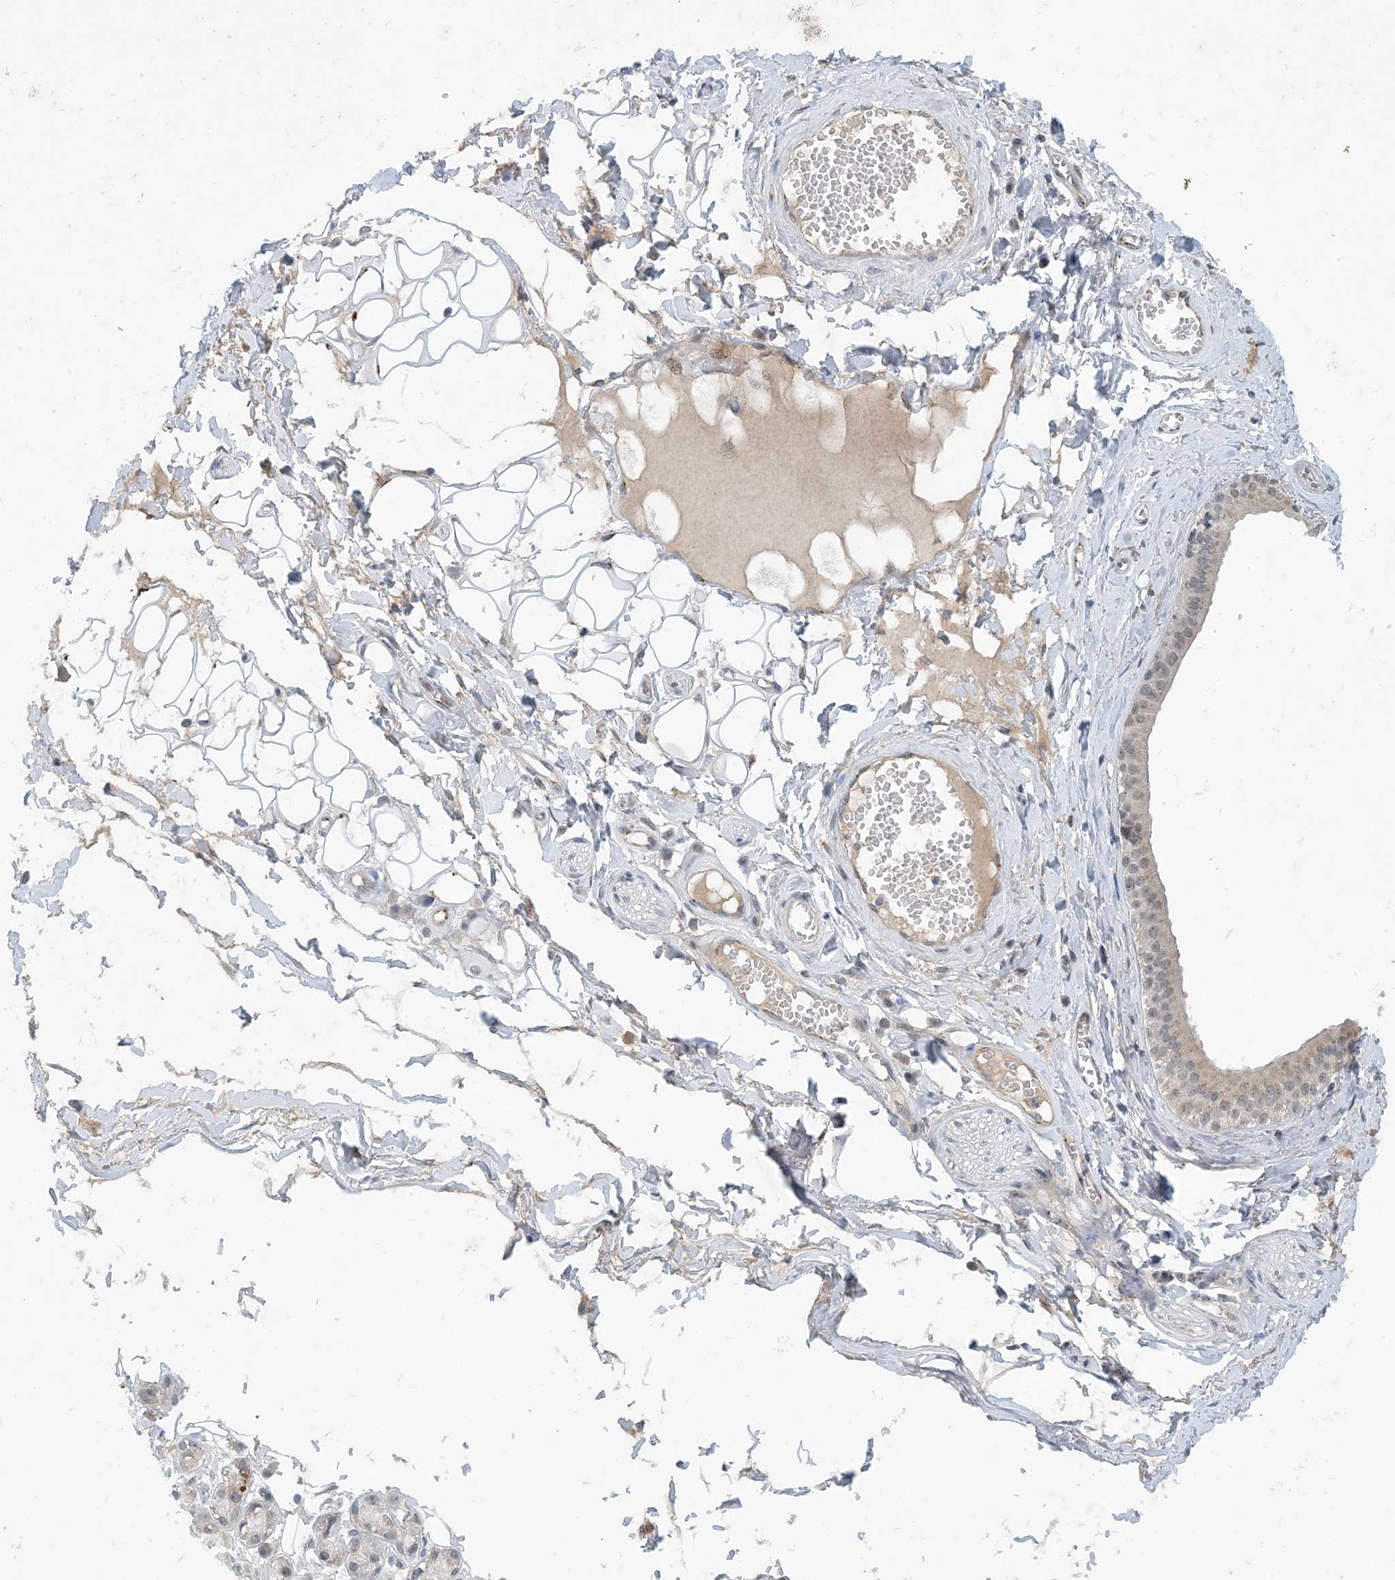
{"staining": {"intensity": "negative", "quantity": "none", "location": "none"}, "tissue": "adipose tissue", "cell_type": "Adipocytes", "image_type": "normal", "snomed": [{"axis": "morphology", "description": "Normal tissue, NOS"}, {"axis": "morphology", "description": "Inflammation, NOS"}, {"axis": "topography", "description": "Salivary gland"}, {"axis": "topography", "description": "Peripheral nerve tissue"}], "caption": "A high-resolution photomicrograph shows IHC staining of benign adipose tissue, which exhibits no significant expression in adipocytes. The staining is performed using DAB (3,3'-diaminobenzidine) brown chromogen with nuclei counter-stained in using hematoxylin.", "gene": "TINAG", "patient": {"sex": "female", "age": 75}}